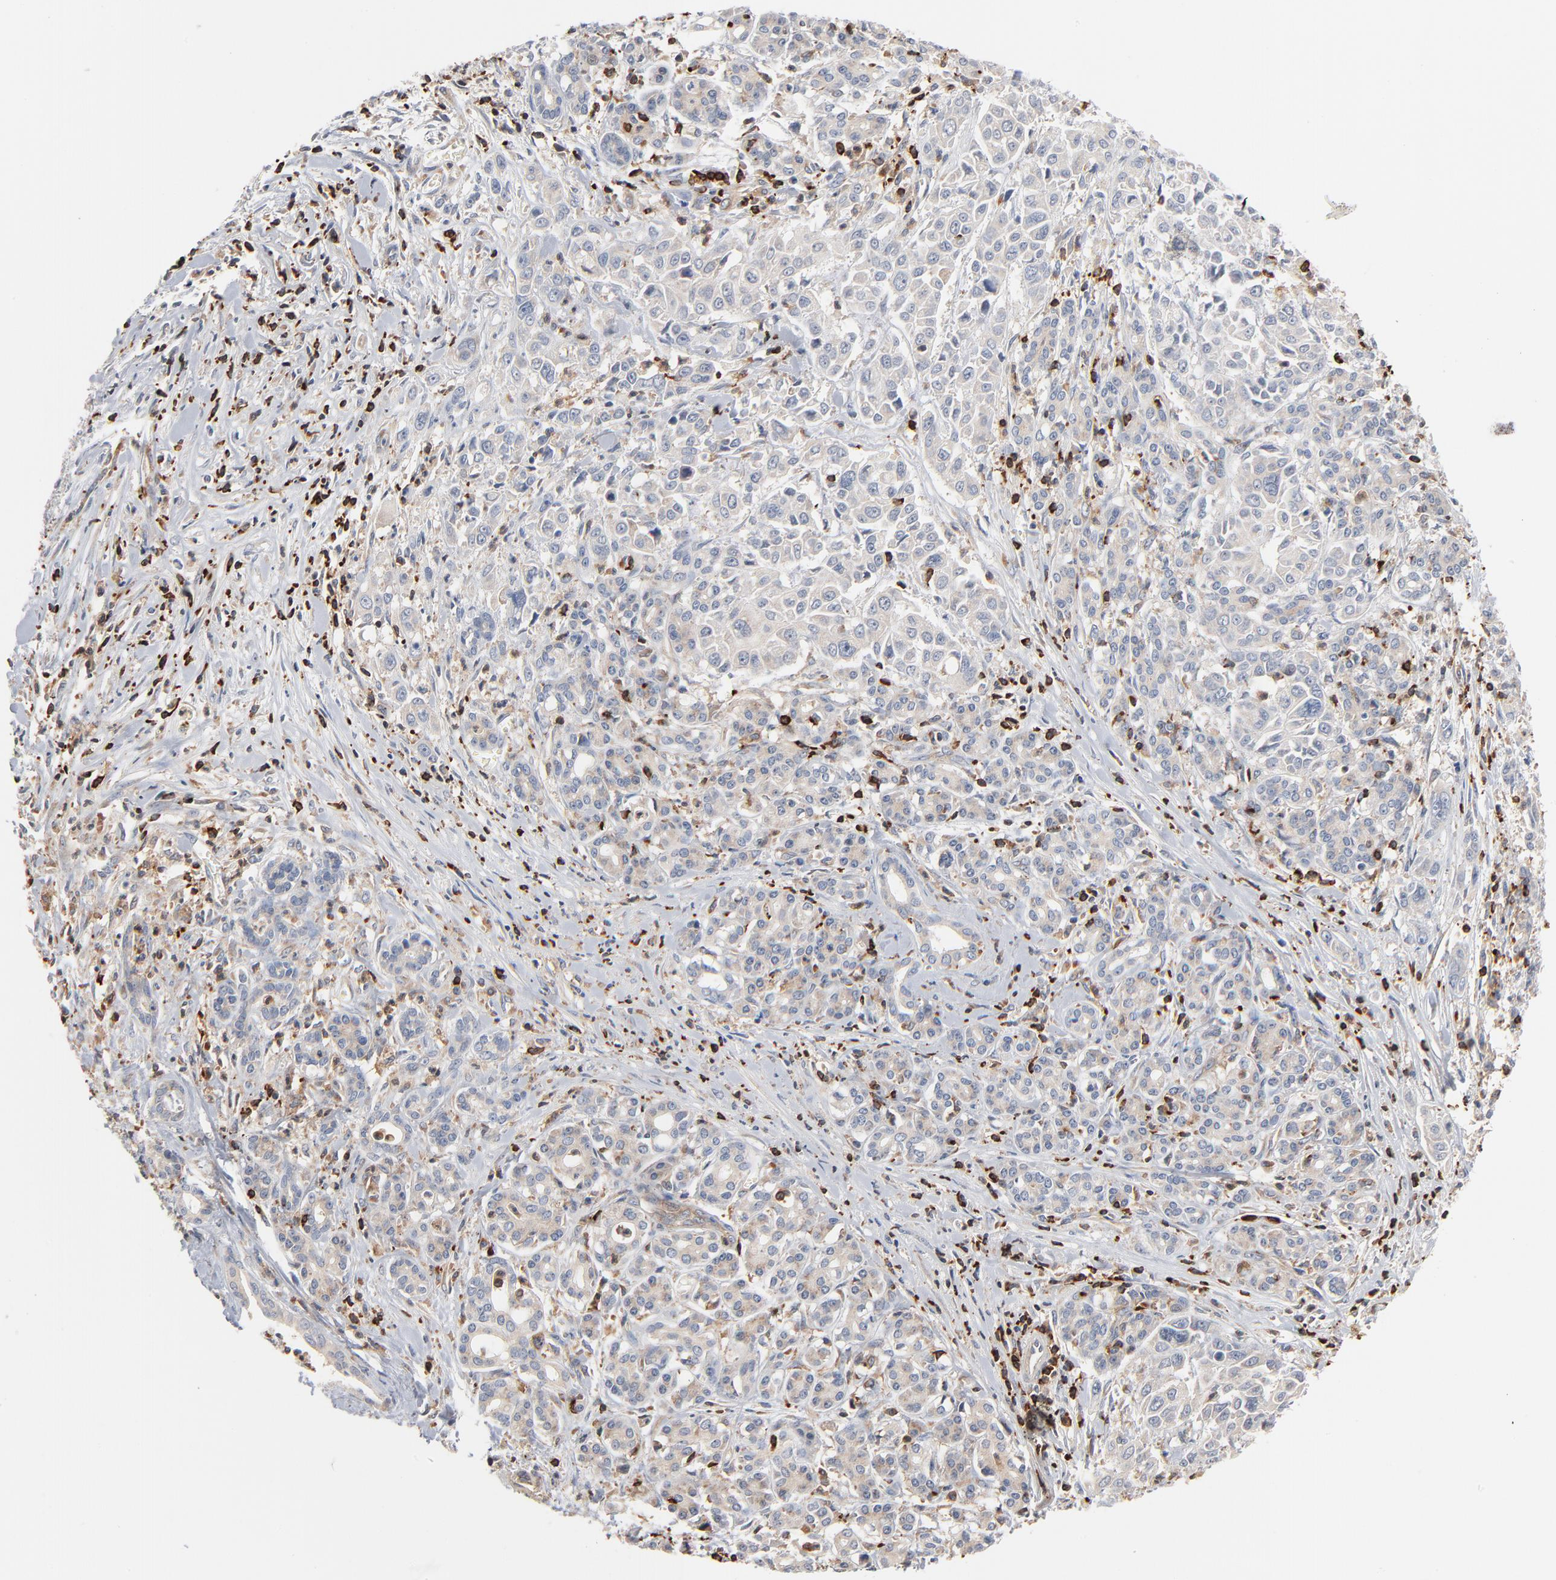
{"staining": {"intensity": "weak", "quantity": ">75%", "location": "cytoplasmic/membranous"}, "tissue": "pancreatic cancer", "cell_type": "Tumor cells", "image_type": "cancer", "snomed": [{"axis": "morphology", "description": "Adenocarcinoma, NOS"}, {"axis": "topography", "description": "Pancreas"}], "caption": "Pancreatic cancer (adenocarcinoma) tissue shows weak cytoplasmic/membranous positivity in approximately >75% of tumor cells The staining is performed using DAB brown chromogen to label protein expression. The nuclei are counter-stained blue using hematoxylin.", "gene": "SH3KBP1", "patient": {"sex": "female", "age": 52}}